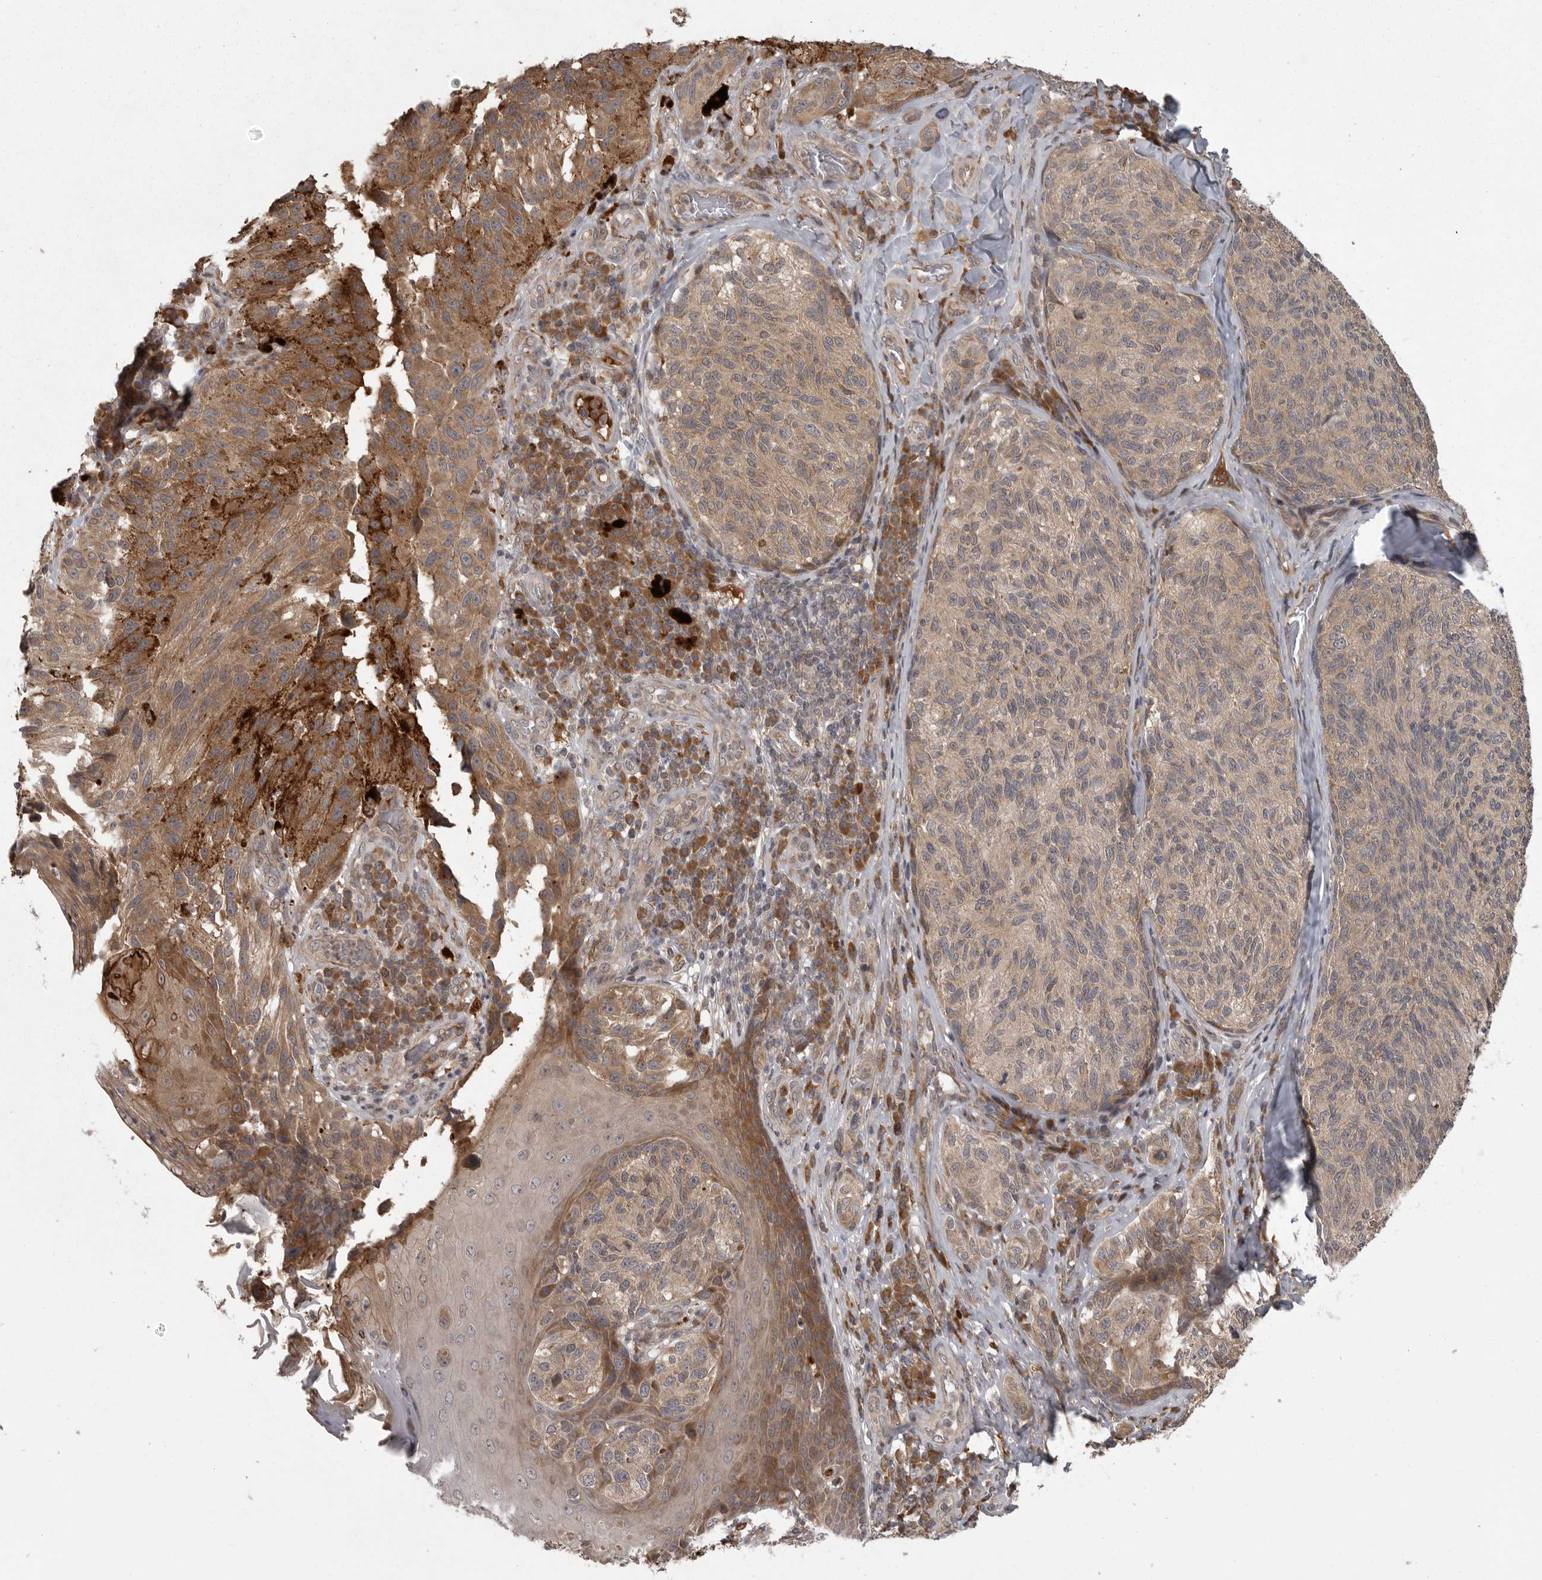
{"staining": {"intensity": "moderate", "quantity": ">75%", "location": "cytoplasmic/membranous"}, "tissue": "melanoma", "cell_type": "Tumor cells", "image_type": "cancer", "snomed": [{"axis": "morphology", "description": "Malignant melanoma, NOS"}, {"axis": "topography", "description": "Skin"}], "caption": "Protein positivity by immunohistochemistry exhibits moderate cytoplasmic/membranous staining in about >75% of tumor cells in melanoma. (Stains: DAB in brown, nuclei in blue, Microscopy: brightfield microscopy at high magnification).", "gene": "GPR31", "patient": {"sex": "female", "age": 73}}